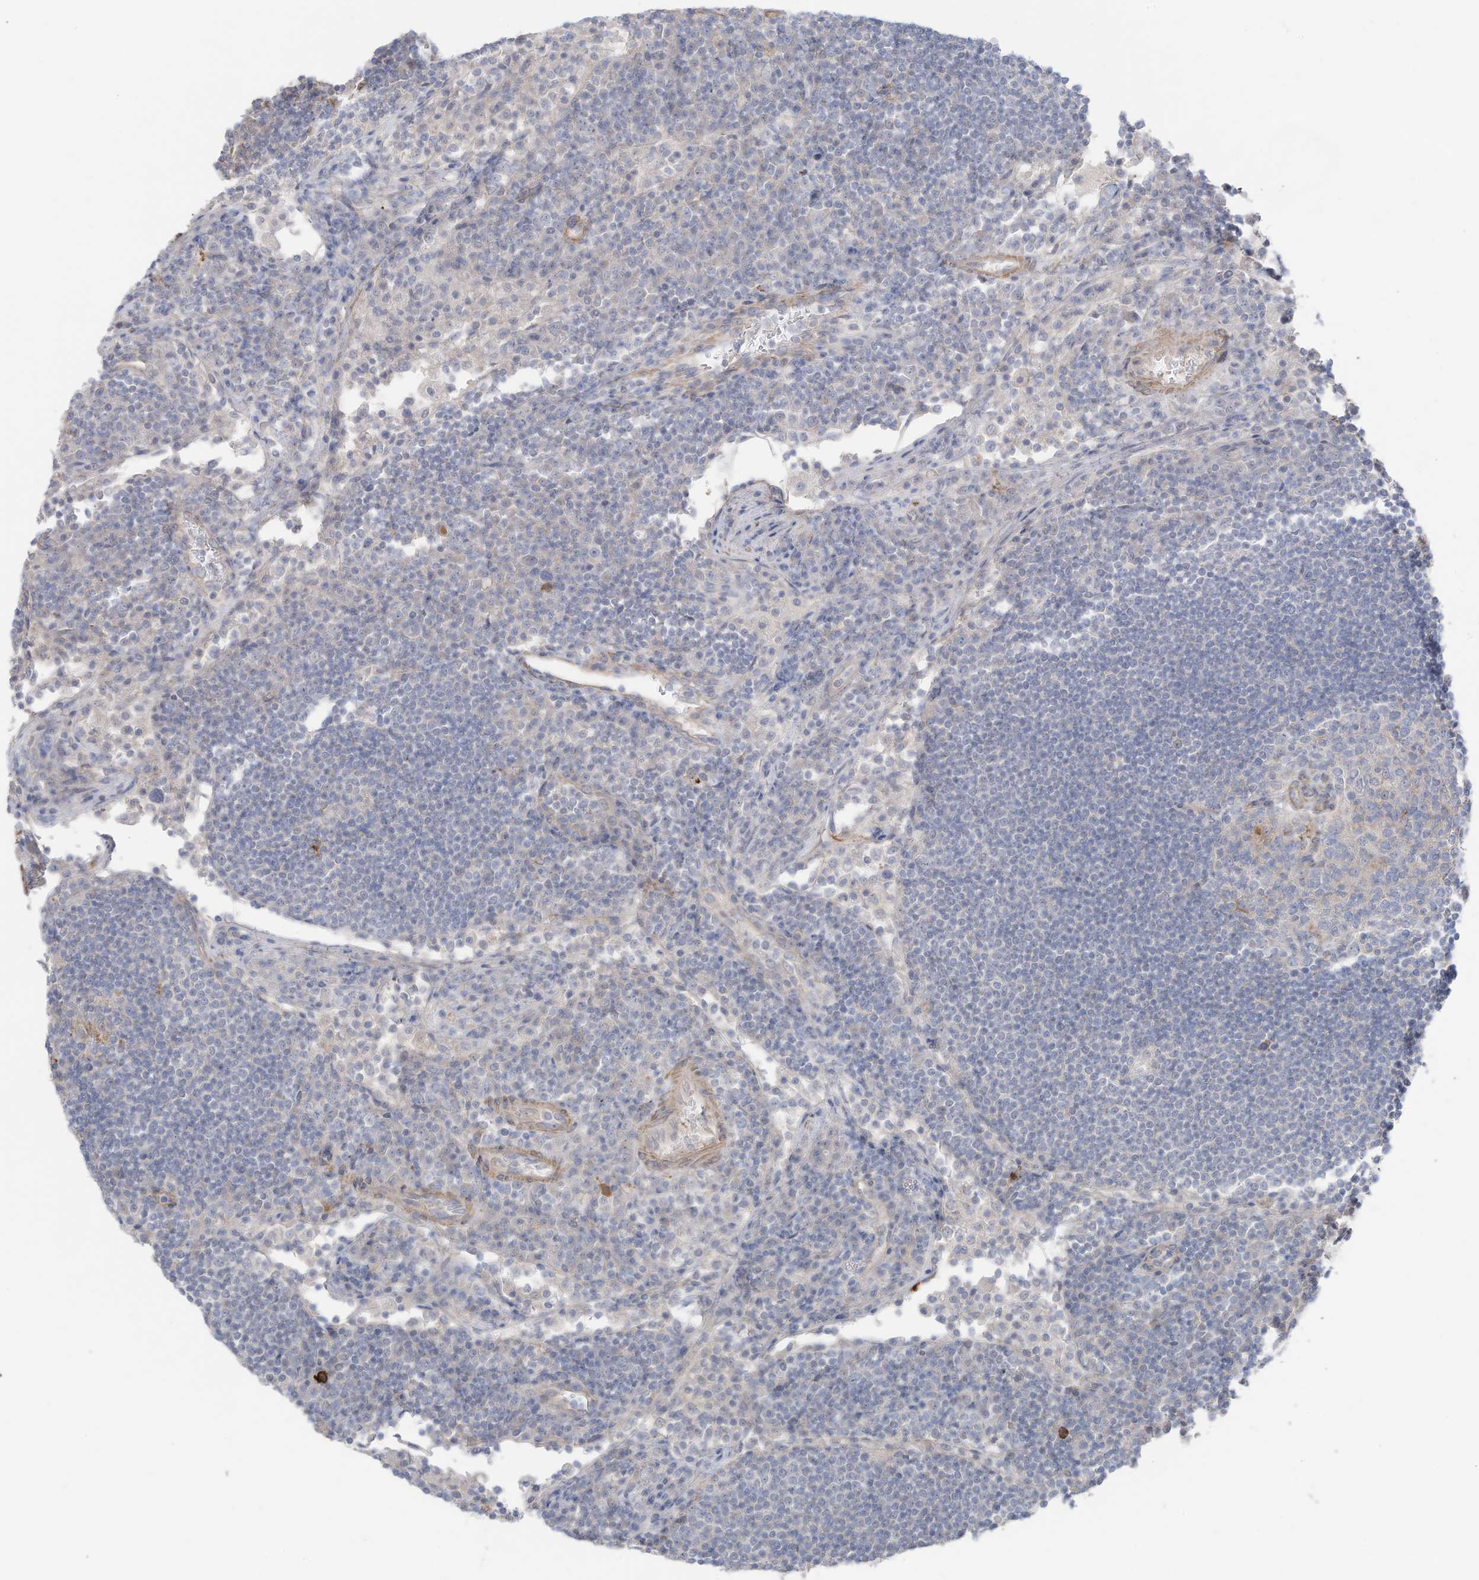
{"staining": {"intensity": "negative", "quantity": "none", "location": "none"}, "tissue": "lymph node", "cell_type": "Germinal center cells", "image_type": "normal", "snomed": [{"axis": "morphology", "description": "Normal tissue, NOS"}, {"axis": "topography", "description": "Lymph node"}], "caption": "The immunohistochemistry (IHC) histopathology image has no significant staining in germinal center cells of lymph node.", "gene": "SLC17A7", "patient": {"sex": "female", "age": 53}}